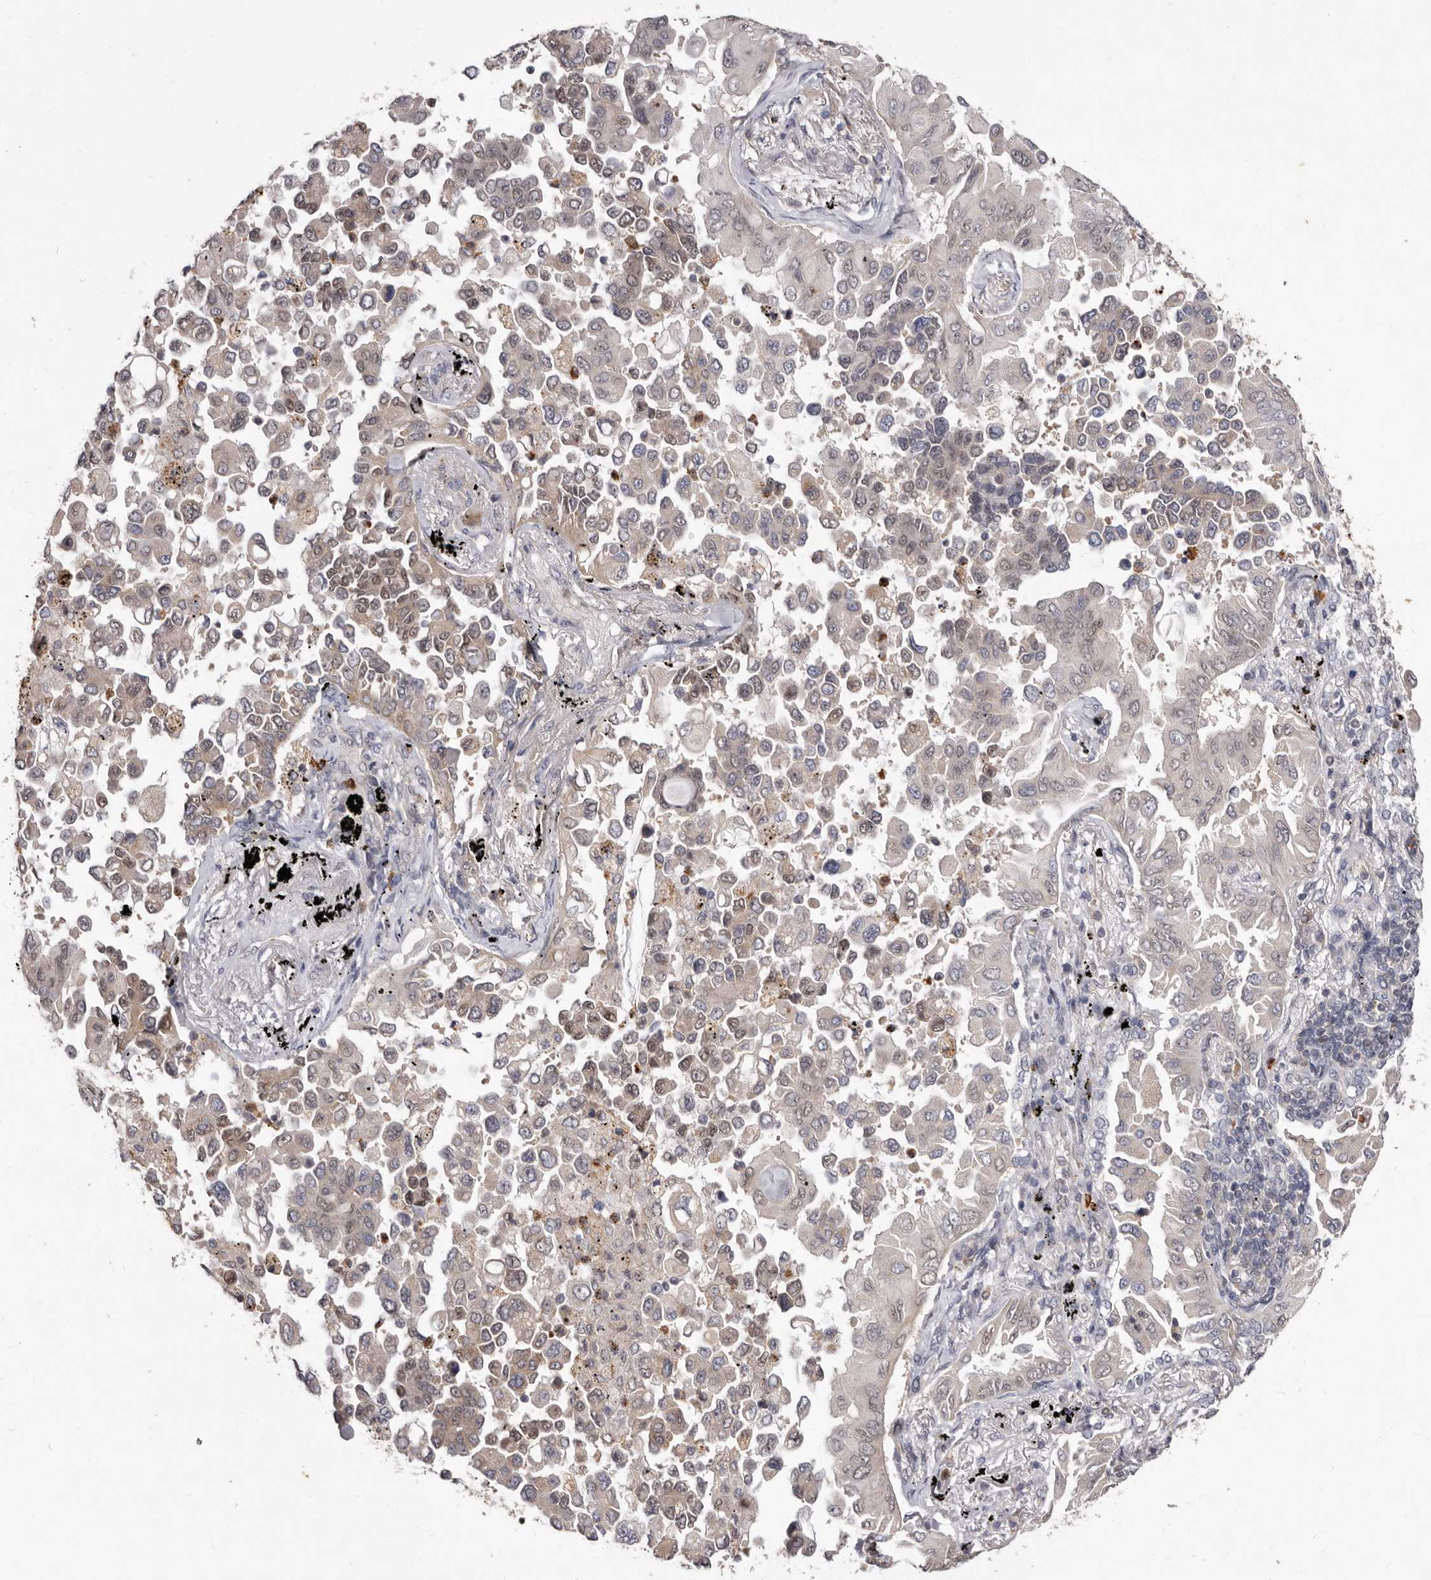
{"staining": {"intensity": "weak", "quantity": "<25%", "location": "nuclear"}, "tissue": "lung cancer", "cell_type": "Tumor cells", "image_type": "cancer", "snomed": [{"axis": "morphology", "description": "Adenocarcinoma, NOS"}, {"axis": "topography", "description": "Lung"}], "caption": "The photomicrograph exhibits no significant positivity in tumor cells of adenocarcinoma (lung).", "gene": "ACLY", "patient": {"sex": "female", "age": 67}}